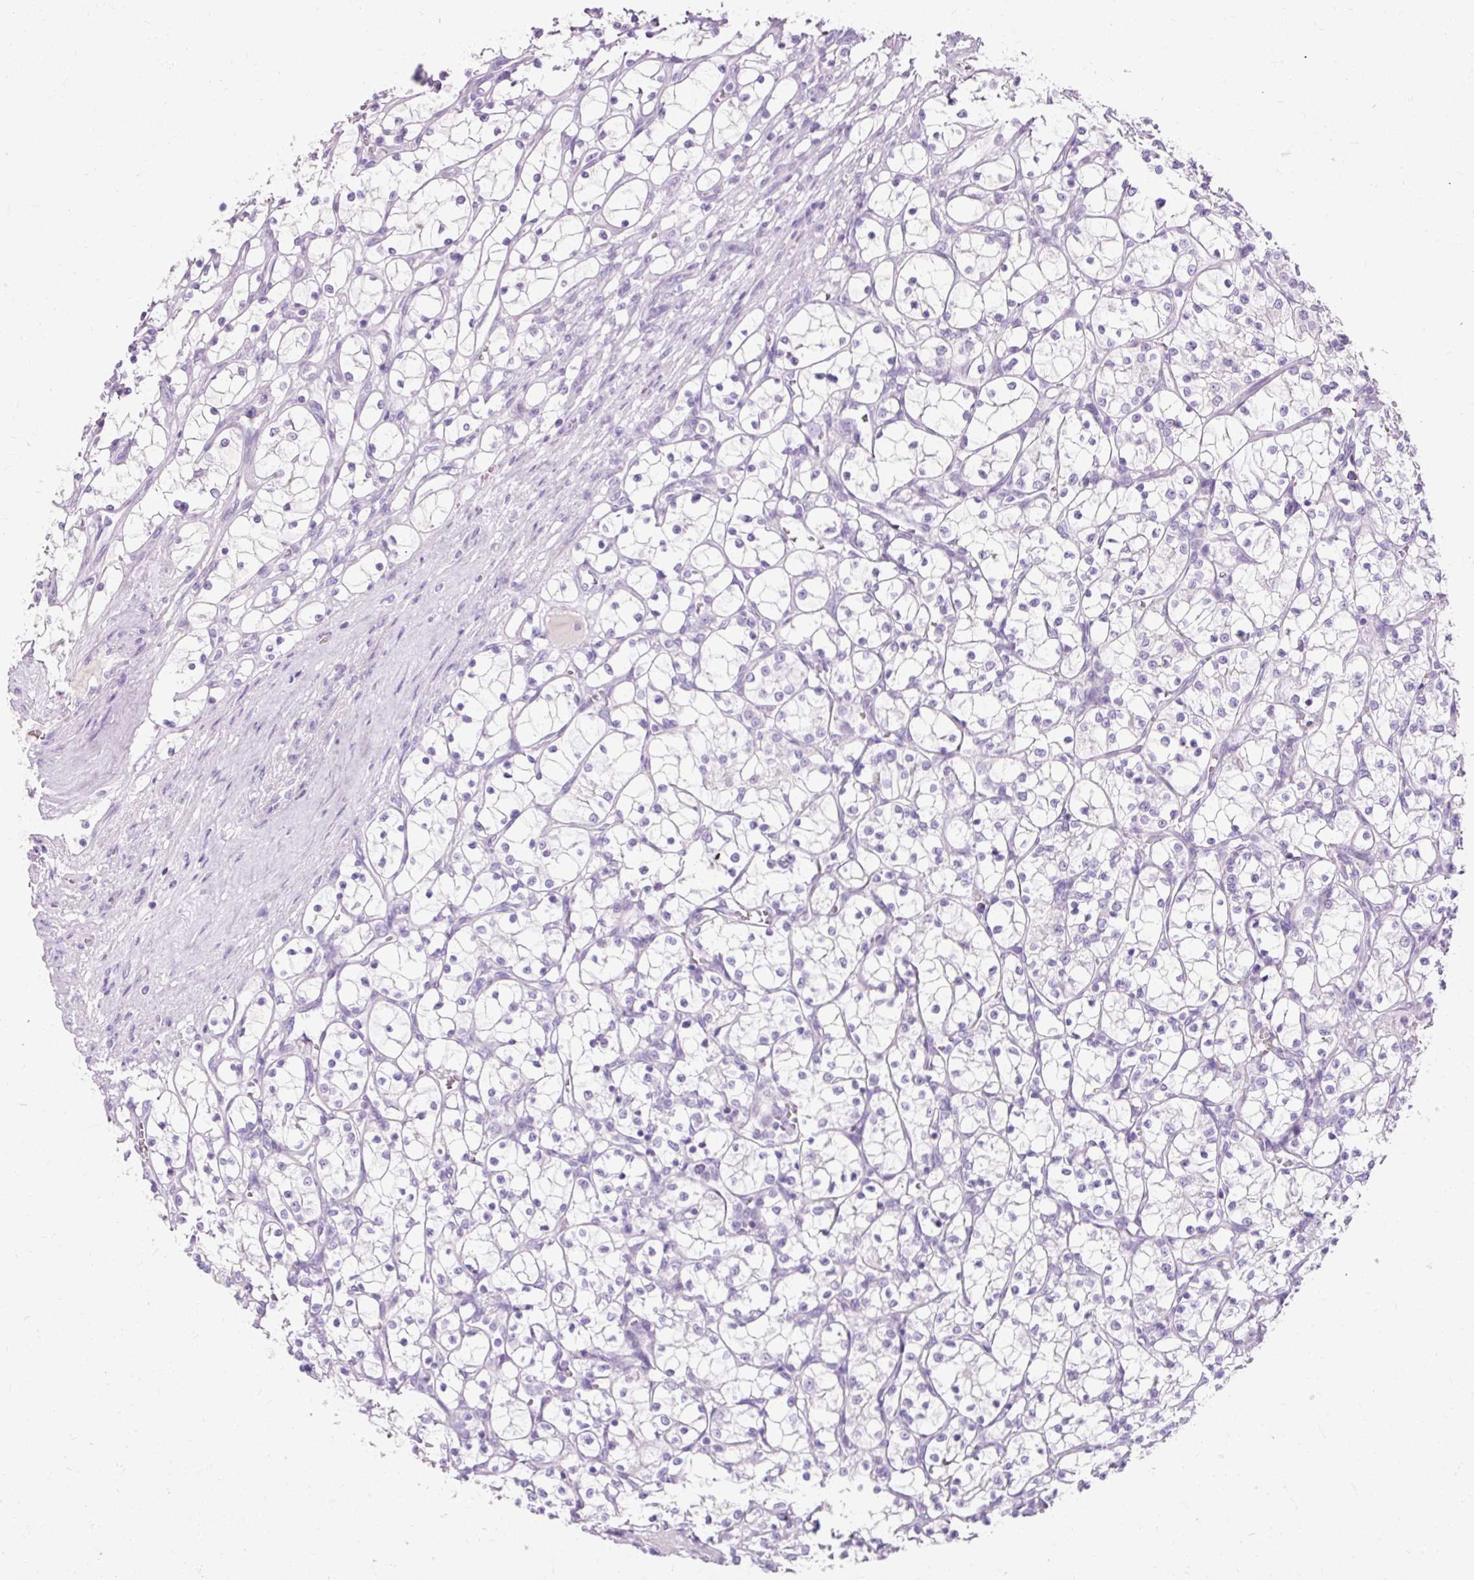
{"staining": {"intensity": "negative", "quantity": "none", "location": "none"}, "tissue": "renal cancer", "cell_type": "Tumor cells", "image_type": "cancer", "snomed": [{"axis": "morphology", "description": "Adenocarcinoma, NOS"}, {"axis": "topography", "description": "Kidney"}], "caption": "IHC photomicrograph of neoplastic tissue: renal cancer (adenocarcinoma) stained with DAB (3,3'-diaminobenzidine) demonstrates no significant protein expression in tumor cells. (DAB (3,3'-diaminobenzidine) immunohistochemistry (IHC), high magnification).", "gene": "TMEM213", "patient": {"sex": "female", "age": 69}}